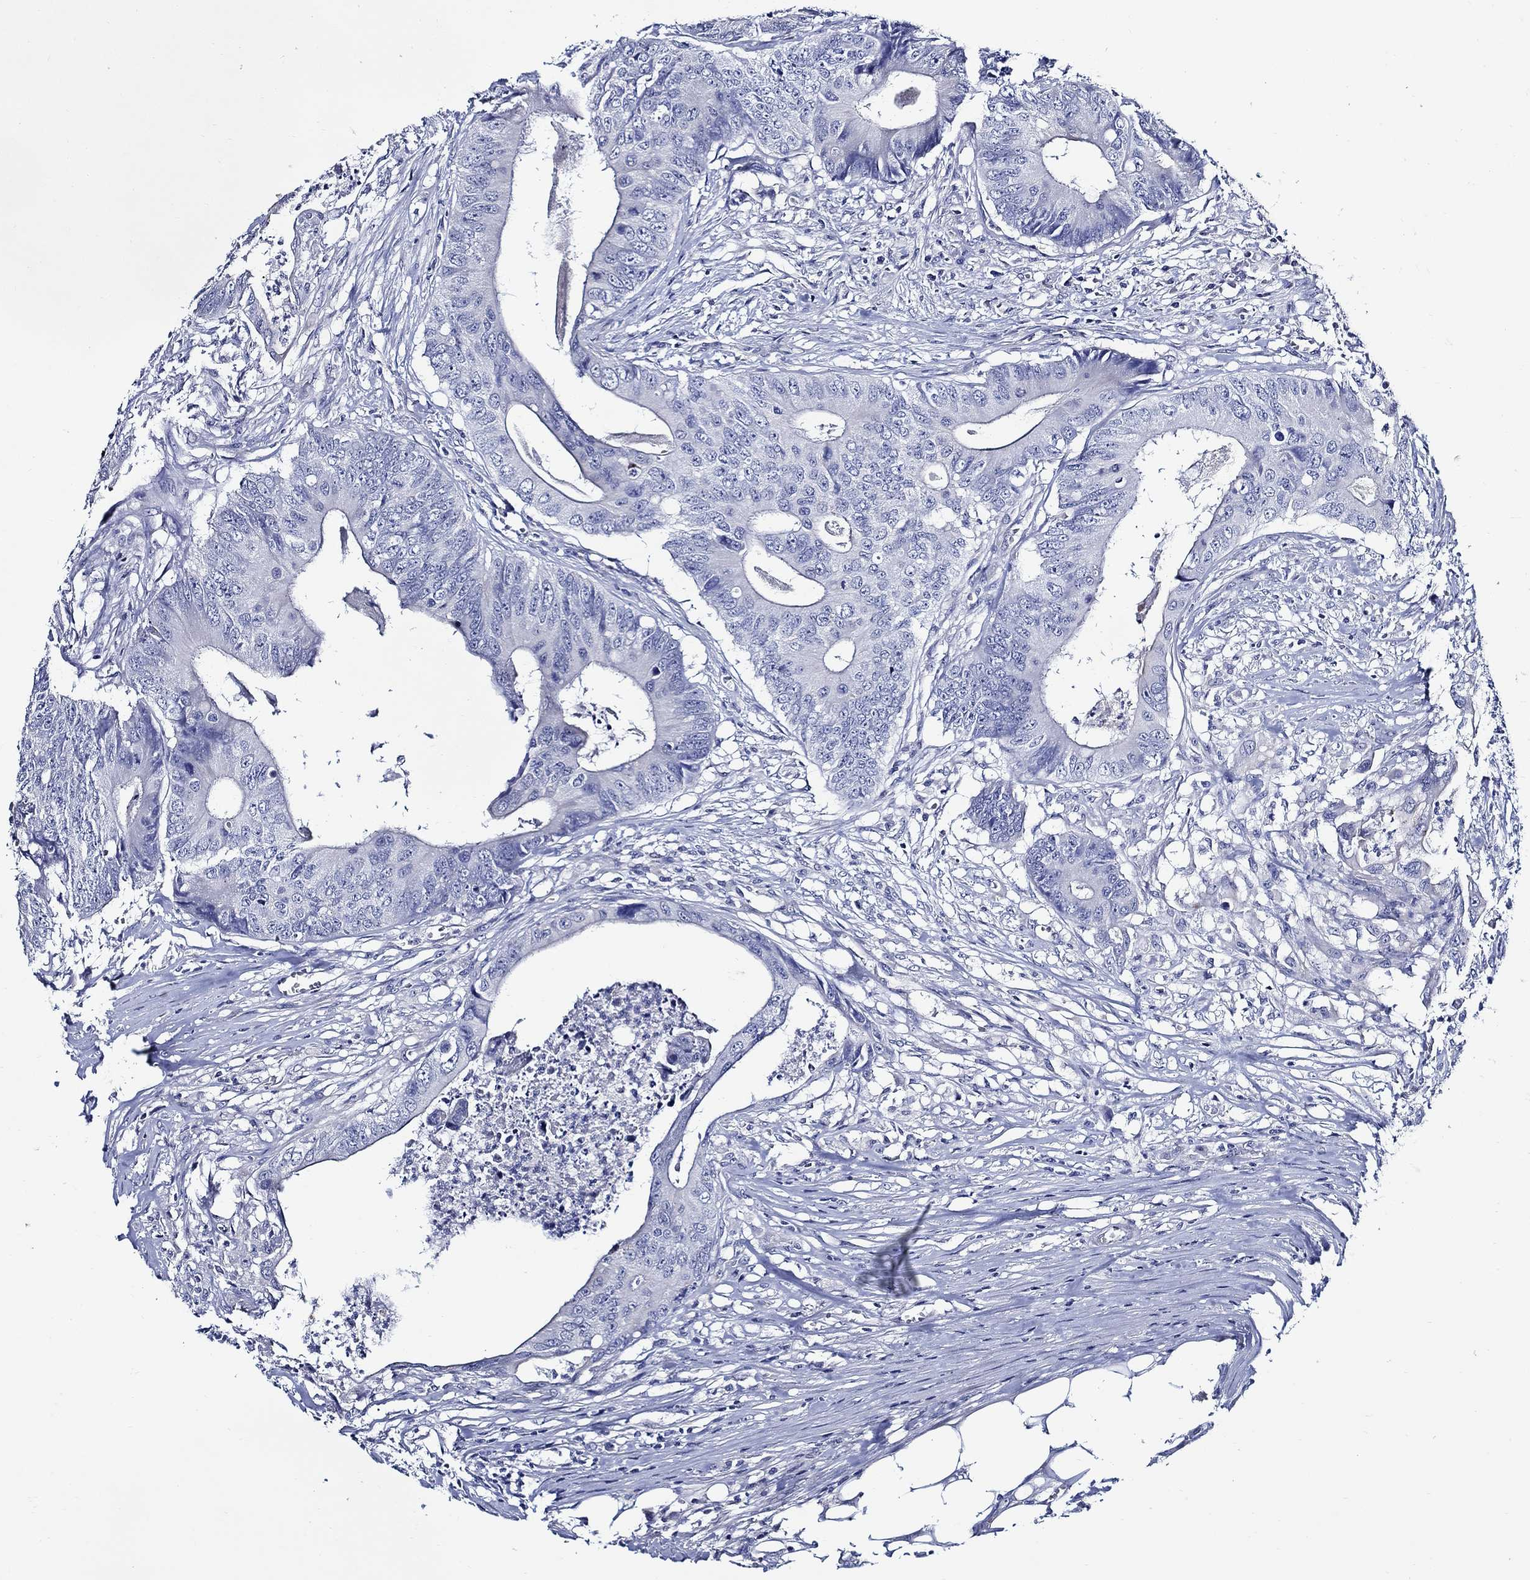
{"staining": {"intensity": "negative", "quantity": "none", "location": "none"}, "tissue": "colorectal cancer", "cell_type": "Tumor cells", "image_type": "cancer", "snomed": [{"axis": "morphology", "description": "Adenocarcinoma, NOS"}, {"axis": "topography", "description": "Colon"}], "caption": "This is a photomicrograph of immunohistochemistry (IHC) staining of colorectal adenocarcinoma, which shows no staining in tumor cells.", "gene": "SKOR1", "patient": {"sex": "male", "age": 84}}